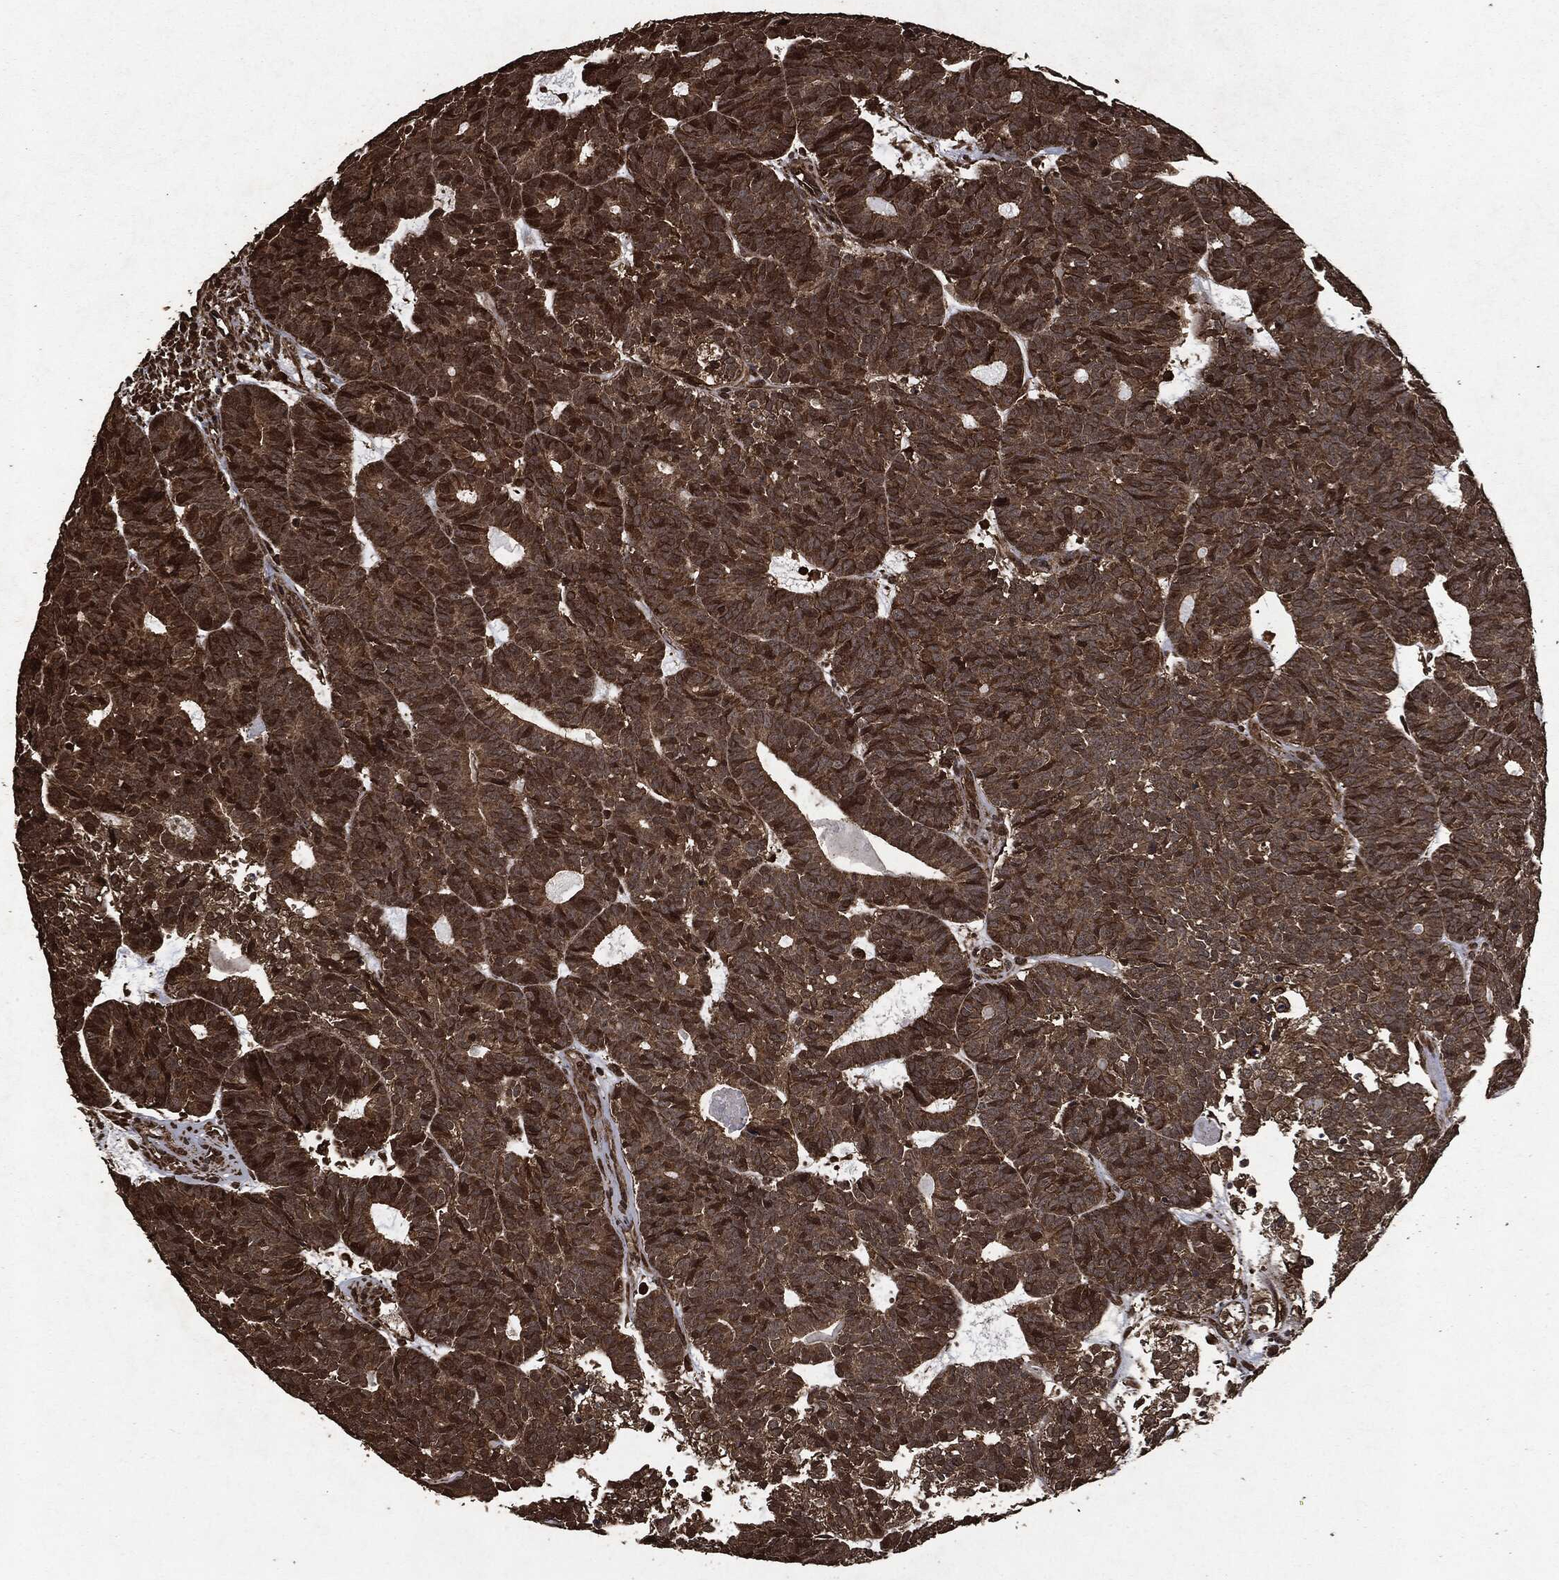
{"staining": {"intensity": "strong", "quantity": "<25%", "location": "cytoplasmic/membranous"}, "tissue": "head and neck cancer", "cell_type": "Tumor cells", "image_type": "cancer", "snomed": [{"axis": "morphology", "description": "Adenocarcinoma, NOS"}, {"axis": "topography", "description": "Head-Neck"}], "caption": "An image of adenocarcinoma (head and neck) stained for a protein reveals strong cytoplasmic/membranous brown staining in tumor cells.", "gene": "HRAS", "patient": {"sex": "female", "age": 81}}